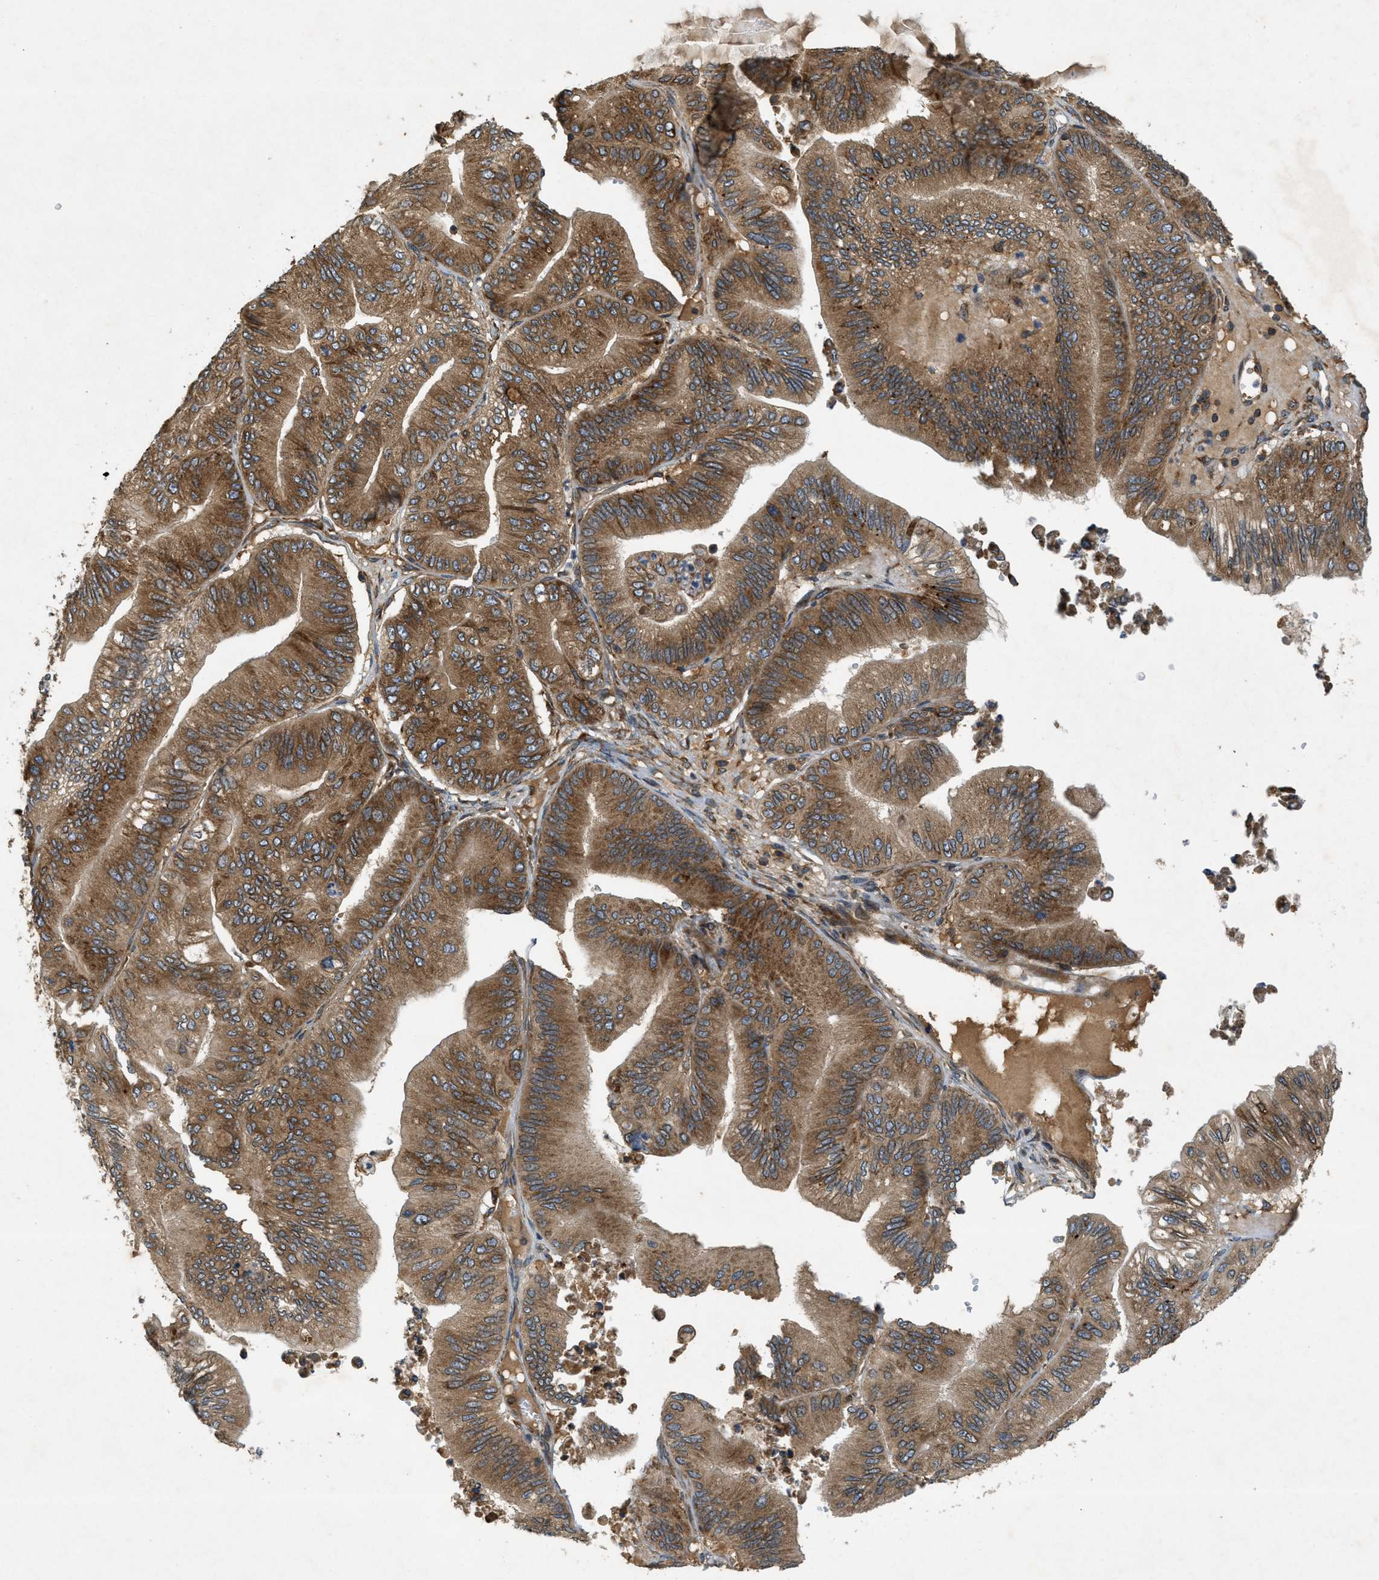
{"staining": {"intensity": "moderate", "quantity": ">75%", "location": "cytoplasmic/membranous"}, "tissue": "ovarian cancer", "cell_type": "Tumor cells", "image_type": "cancer", "snomed": [{"axis": "morphology", "description": "Cystadenocarcinoma, mucinous, NOS"}, {"axis": "topography", "description": "Ovary"}], "caption": "About >75% of tumor cells in ovarian cancer (mucinous cystadenocarcinoma) demonstrate moderate cytoplasmic/membranous protein expression as visualized by brown immunohistochemical staining.", "gene": "PCDH18", "patient": {"sex": "female", "age": 61}}